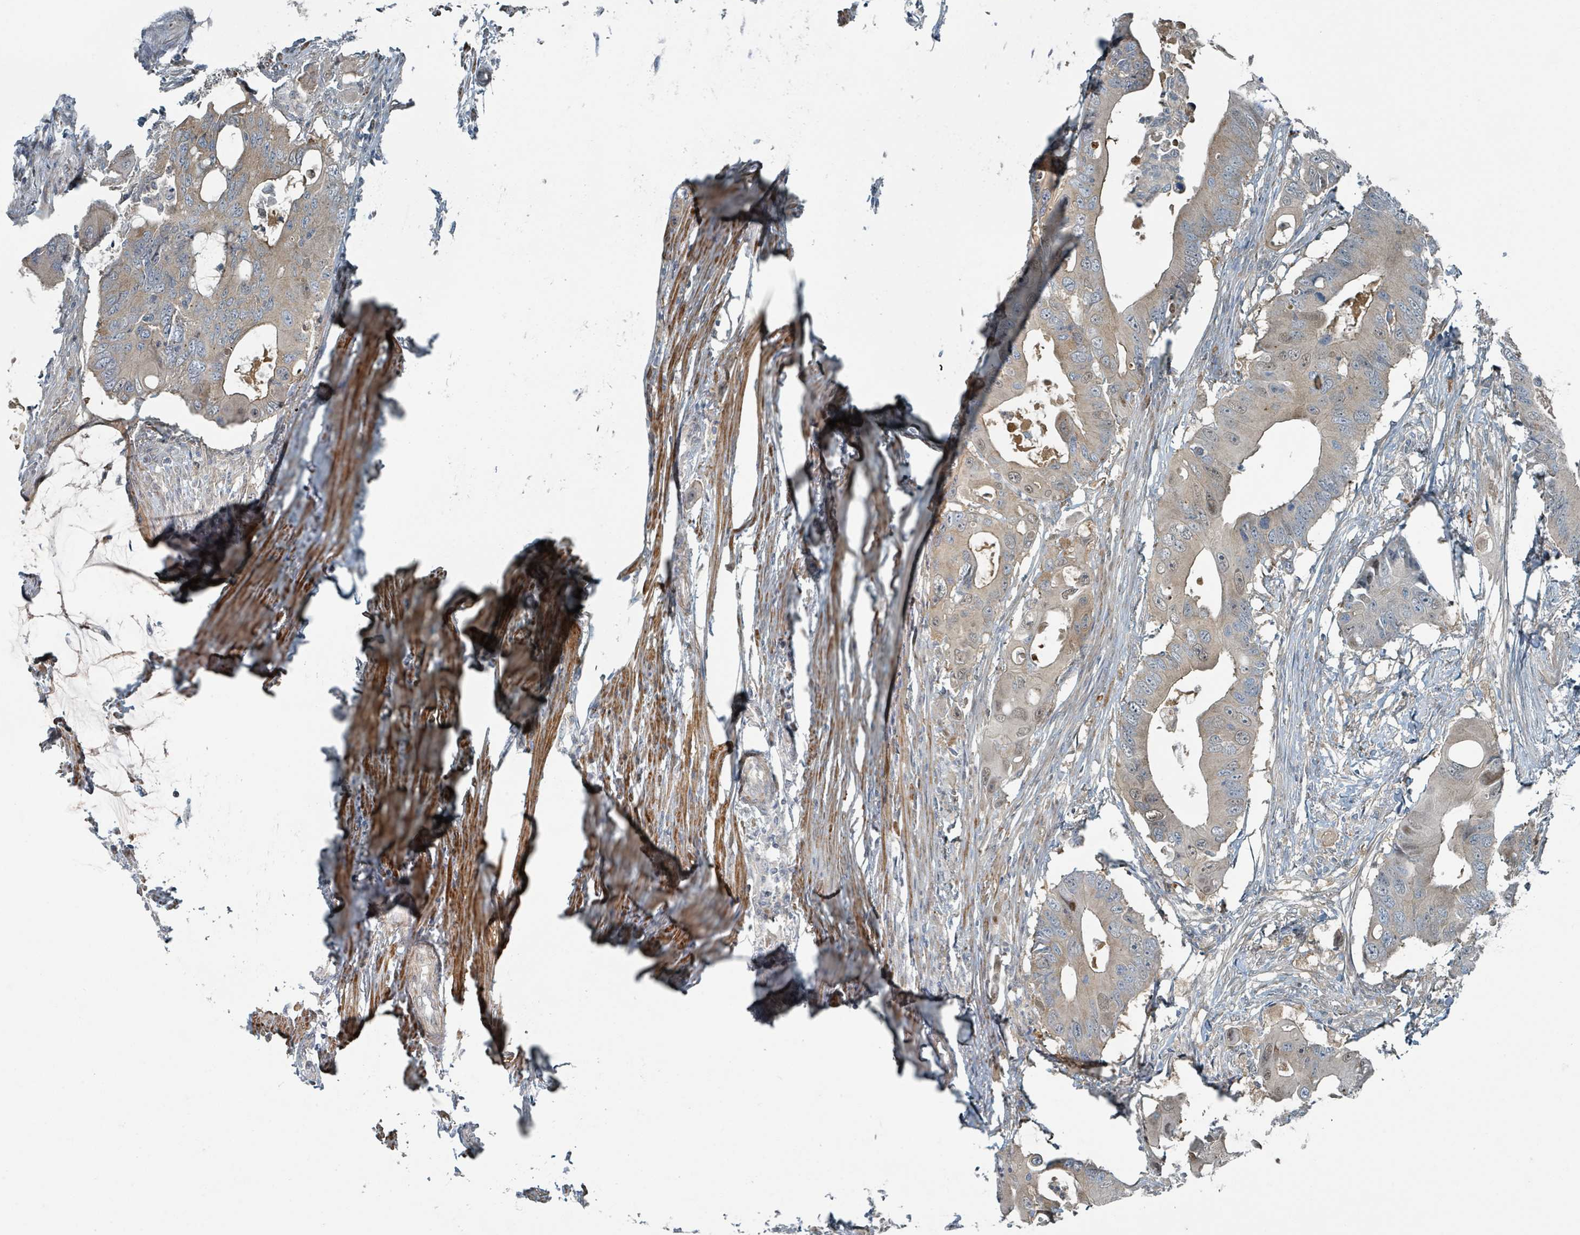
{"staining": {"intensity": "weak", "quantity": ">75%", "location": "cytoplasmic/membranous"}, "tissue": "colorectal cancer", "cell_type": "Tumor cells", "image_type": "cancer", "snomed": [{"axis": "morphology", "description": "Adenocarcinoma, NOS"}, {"axis": "topography", "description": "Colon"}], "caption": "IHC histopathology image of neoplastic tissue: colorectal cancer (adenocarcinoma) stained using immunohistochemistry (IHC) shows low levels of weak protein expression localized specifically in the cytoplasmic/membranous of tumor cells, appearing as a cytoplasmic/membranous brown color.", "gene": "RHPN2", "patient": {"sex": "male", "age": 71}}